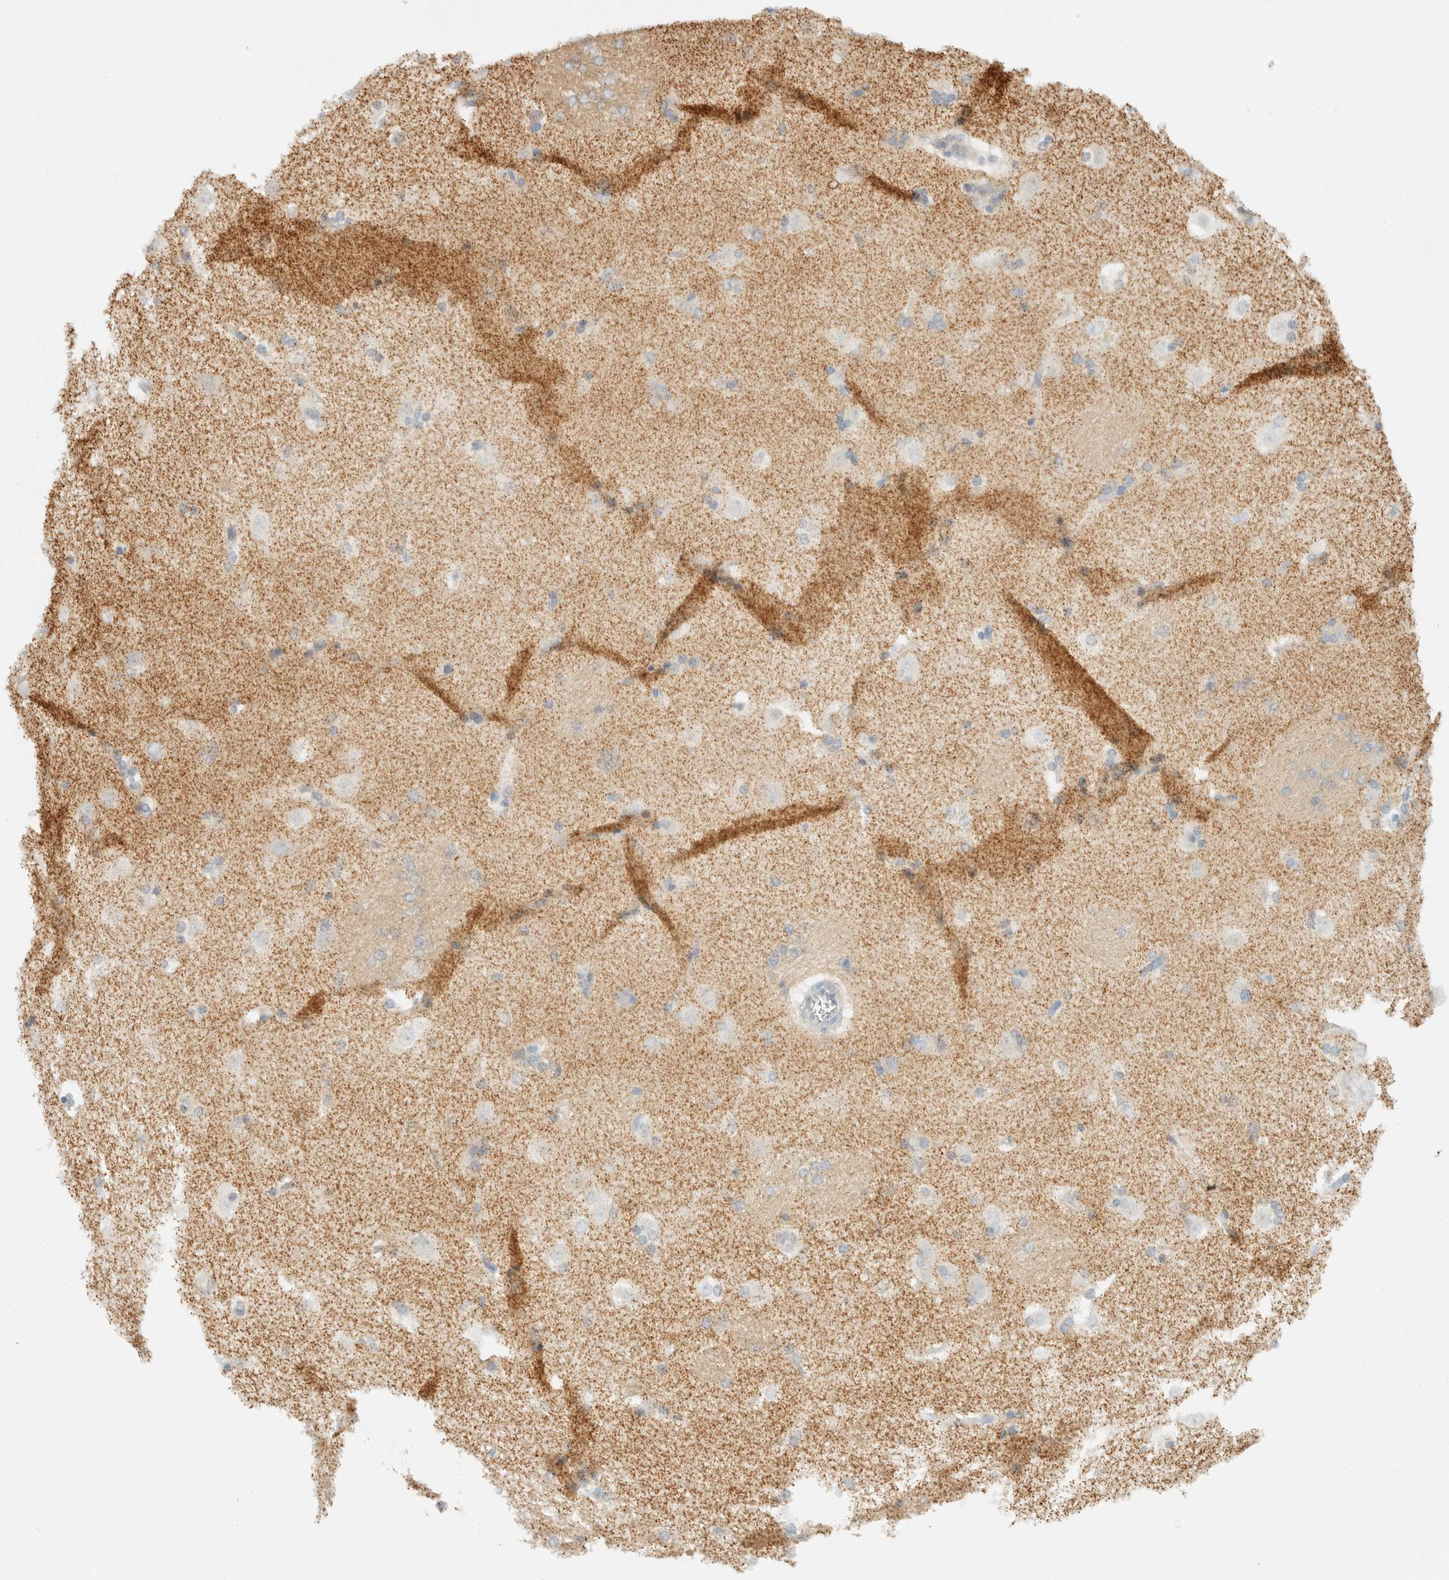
{"staining": {"intensity": "negative", "quantity": "none", "location": "none"}, "tissue": "caudate", "cell_type": "Glial cells", "image_type": "normal", "snomed": [{"axis": "morphology", "description": "Normal tissue, NOS"}, {"axis": "topography", "description": "Lateral ventricle wall"}], "caption": "An immunohistochemistry (IHC) photomicrograph of benign caudate is shown. There is no staining in glial cells of caudate. Nuclei are stained in blue.", "gene": "SH3GLB2", "patient": {"sex": "female", "age": 19}}